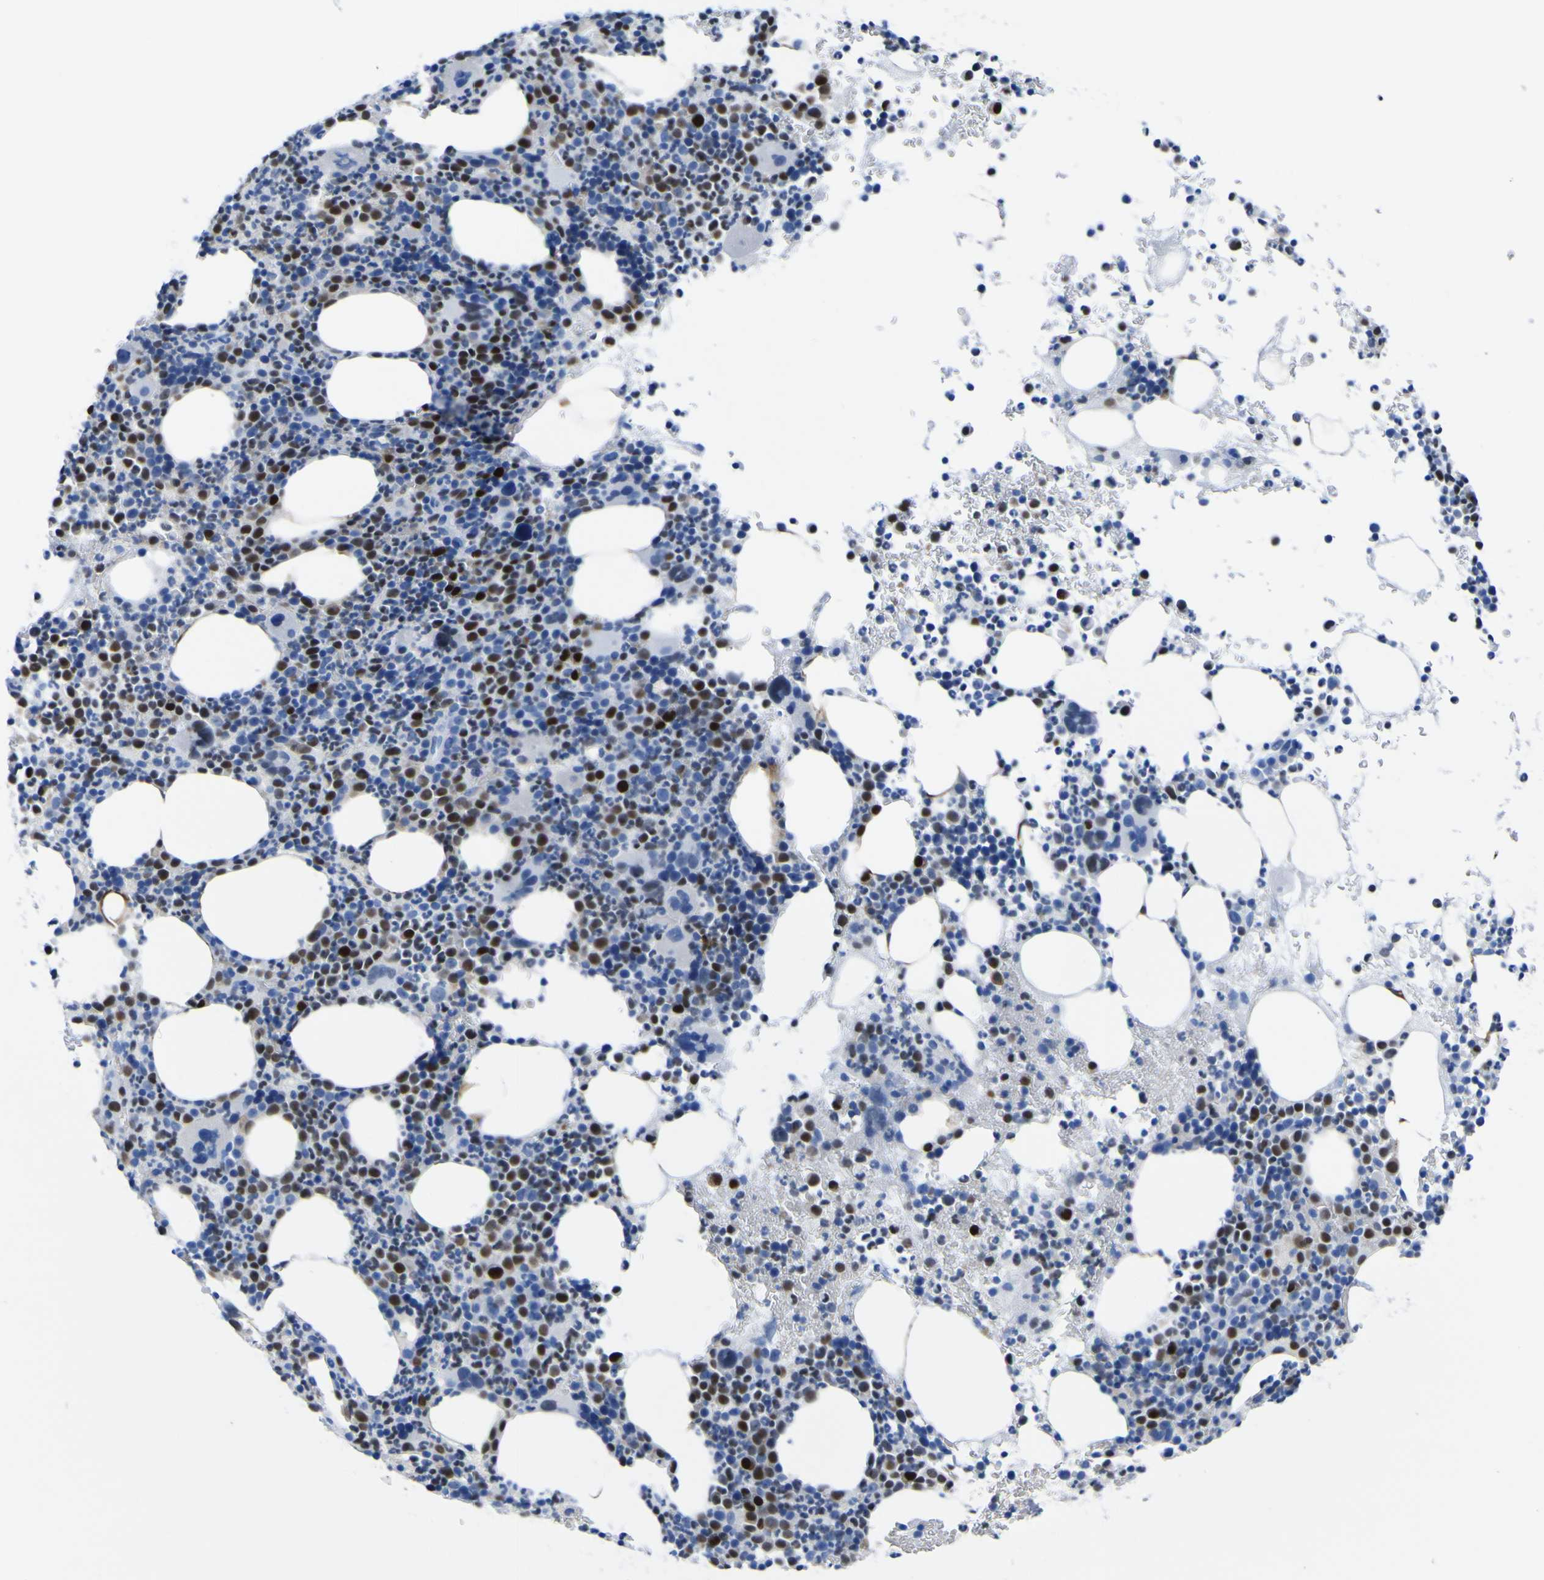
{"staining": {"intensity": "strong", "quantity": "25%-75%", "location": "nuclear"}, "tissue": "bone marrow", "cell_type": "Hematopoietic cells", "image_type": "normal", "snomed": [{"axis": "morphology", "description": "Normal tissue, NOS"}, {"axis": "morphology", "description": "Inflammation, NOS"}, {"axis": "topography", "description": "Bone marrow"}], "caption": "Immunohistochemistry histopathology image of benign bone marrow stained for a protein (brown), which exhibits high levels of strong nuclear expression in about 25%-75% of hematopoietic cells.", "gene": "DACH1", "patient": {"sex": "male", "age": 73}}